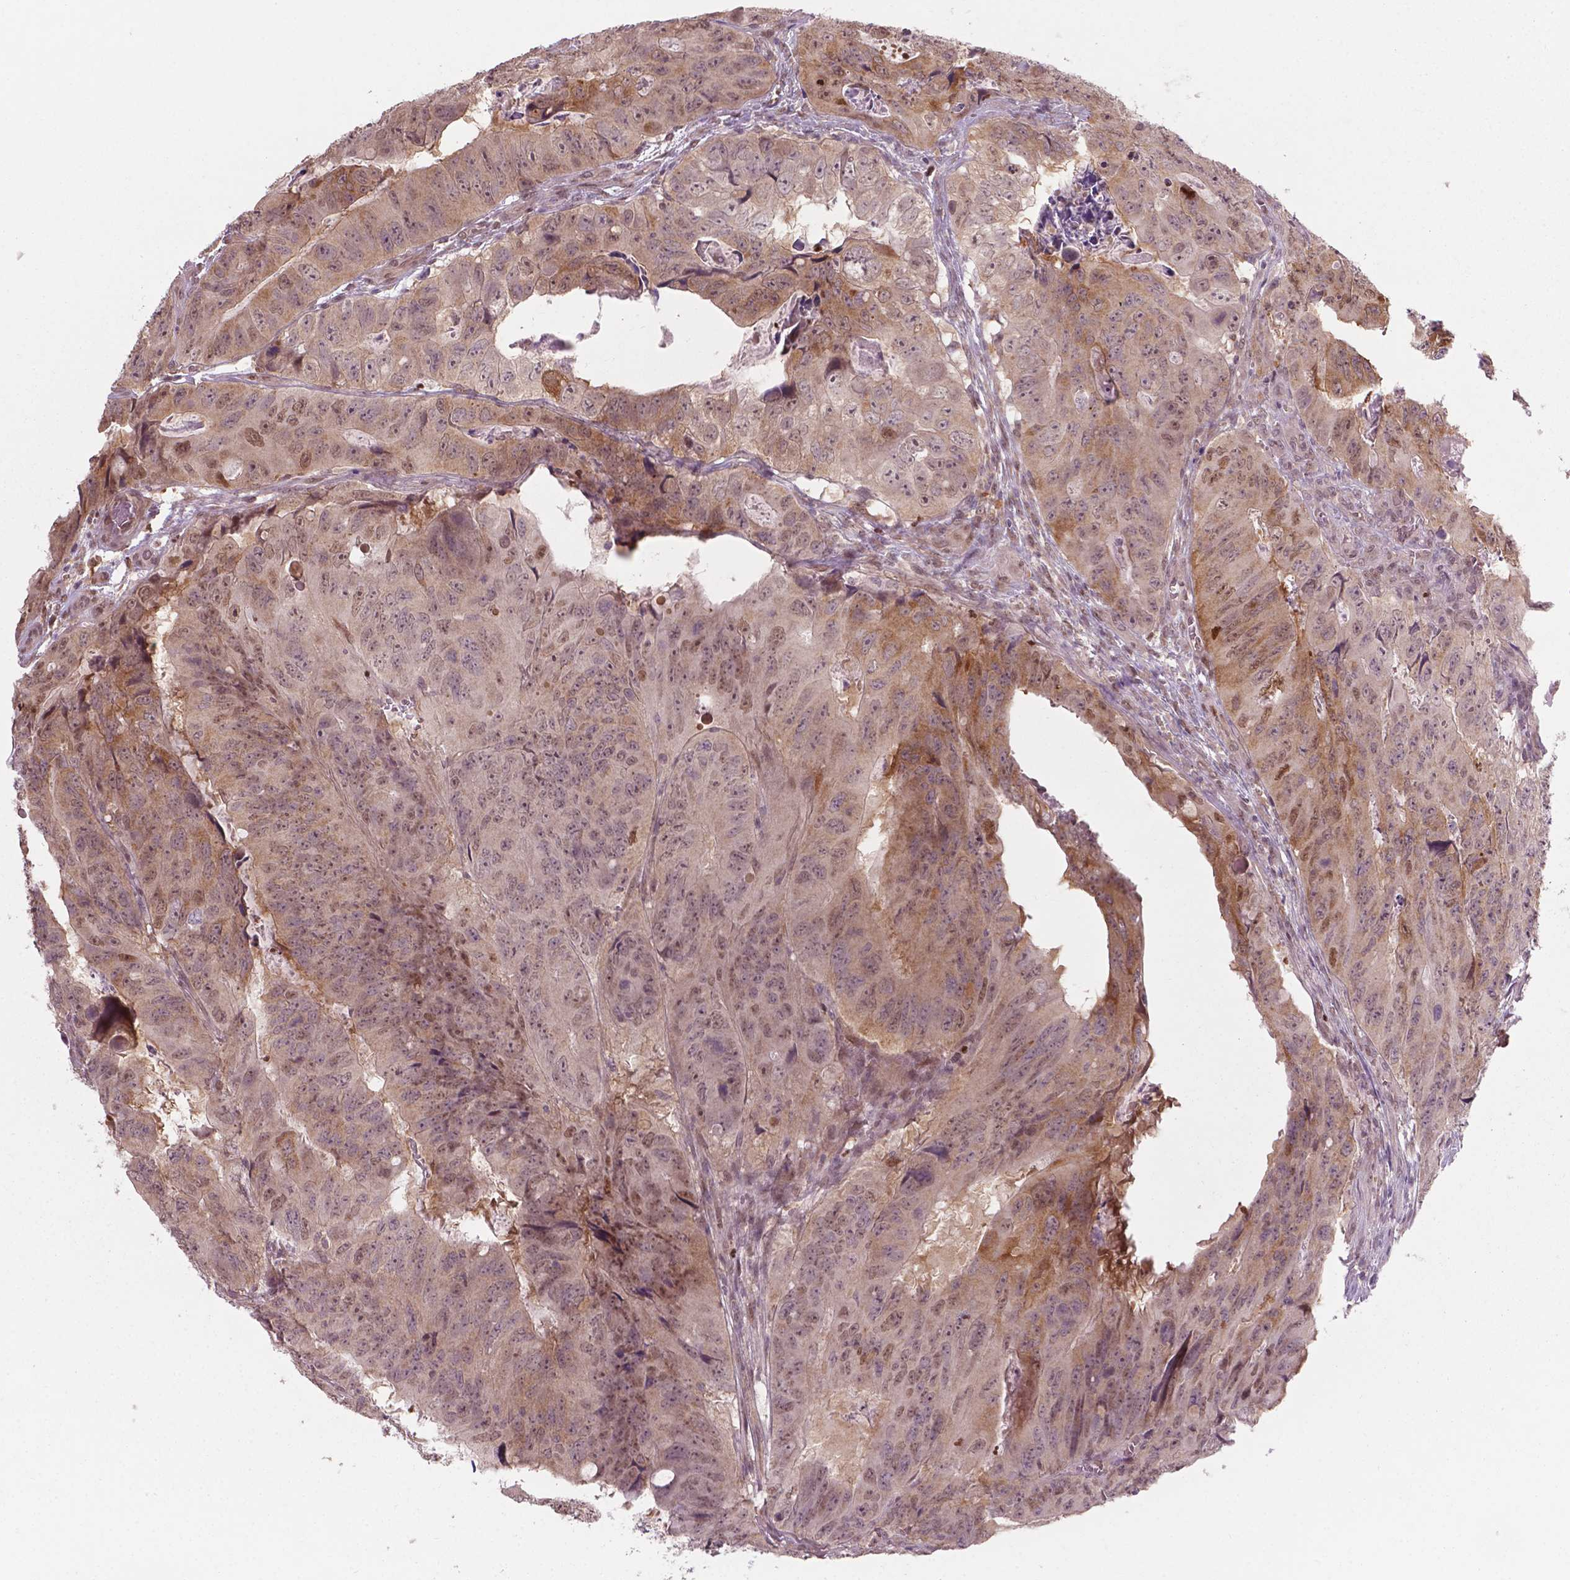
{"staining": {"intensity": "moderate", "quantity": "25%-75%", "location": "cytoplasmic/membranous,nuclear"}, "tissue": "colorectal cancer", "cell_type": "Tumor cells", "image_type": "cancer", "snomed": [{"axis": "morphology", "description": "Adenocarcinoma, NOS"}, {"axis": "topography", "description": "Colon"}], "caption": "An immunohistochemistry (IHC) histopathology image of neoplastic tissue is shown. Protein staining in brown highlights moderate cytoplasmic/membranous and nuclear positivity in adenocarcinoma (colorectal) within tumor cells.", "gene": "NFAT5", "patient": {"sex": "male", "age": 79}}